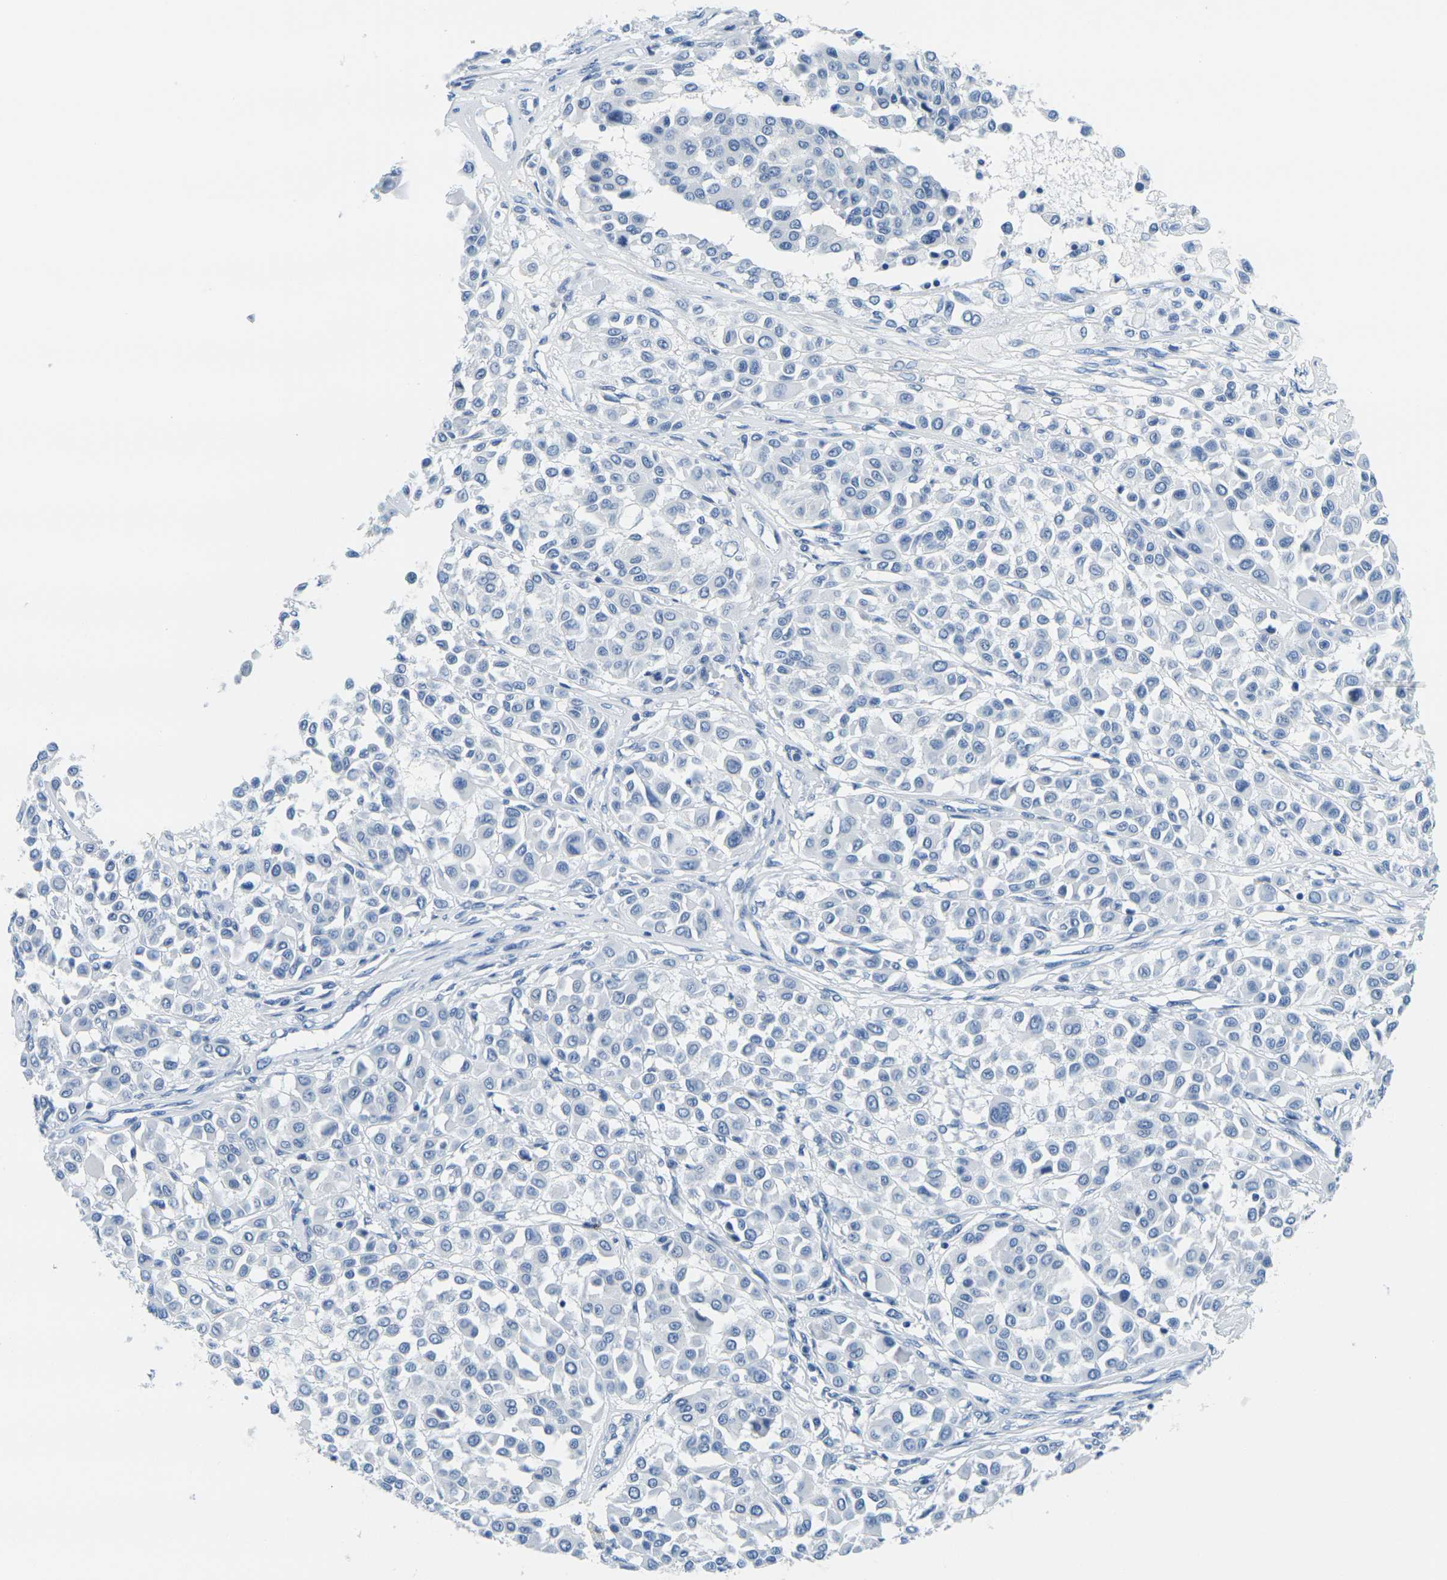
{"staining": {"intensity": "negative", "quantity": "none", "location": "none"}, "tissue": "melanoma", "cell_type": "Tumor cells", "image_type": "cancer", "snomed": [{"axis": "morphology", "description": "Malignant melanoma, Metastatic site"}, {"axis": "topography", "description": "Soft tissue"}], "caption": "Photomicrograph shows no protein staining in tumor cells of melanoma tissue.", "gene": "GPR15", "patient": {"sex": "male", "age": 41}}